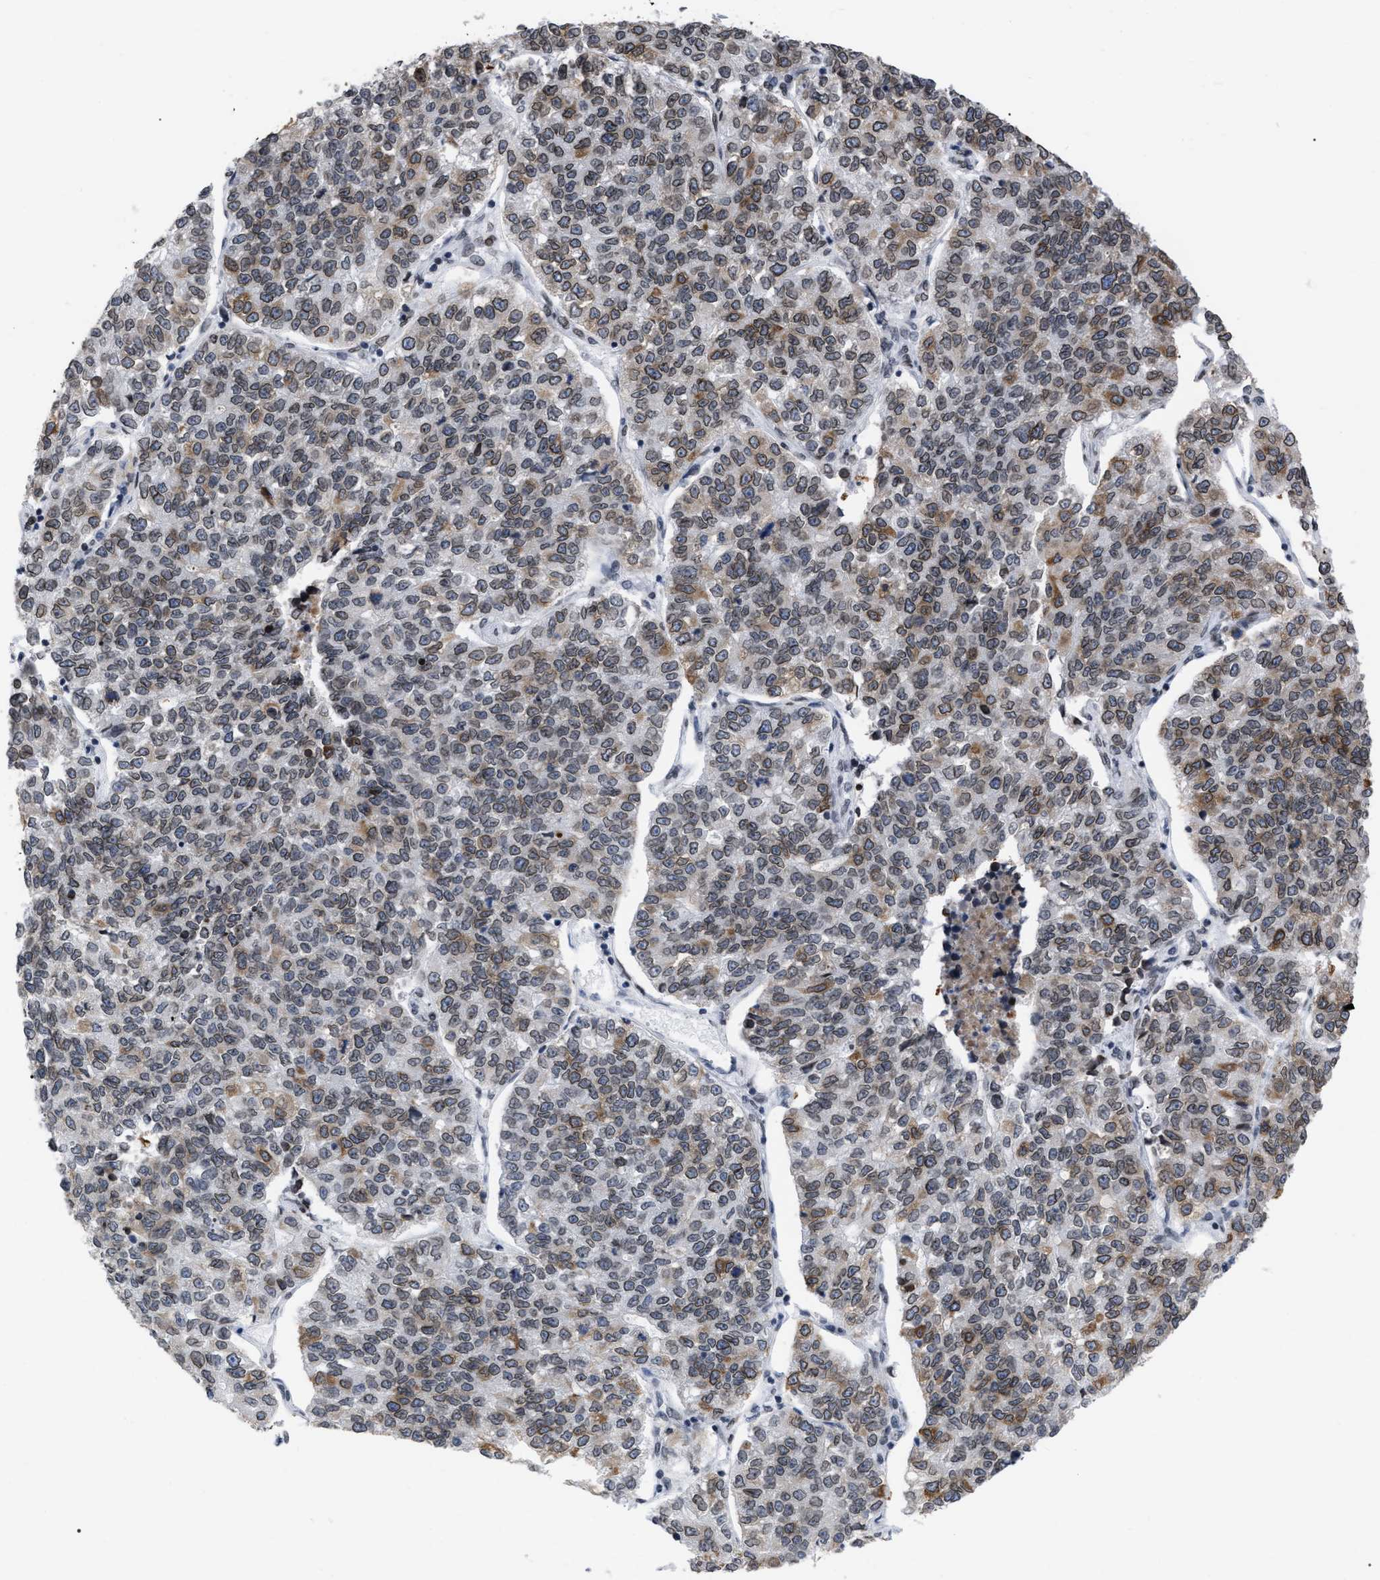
{"staining": {"intensity": "moderate", "quantity": ">75%", "location": "cytoplasmic/membranous,nuclear"}, "tissue": "lung cancer", "cell_type": "Tumor cells", "image_type": "cancer", "snomed": [{"axis": "morphology", "description": "Adenocarcinoma, NOS"}, {"axis": "topography", "description": "Lung"}], "caption": "Immunohistochemical staining of human lung cancer displays medium levels of moderate cytoplasmic/membranous and nuclear protein positivity in about >75% of tumor cells.", "gene": "TPR", "patient": {"sex": "male", "age": 49}}